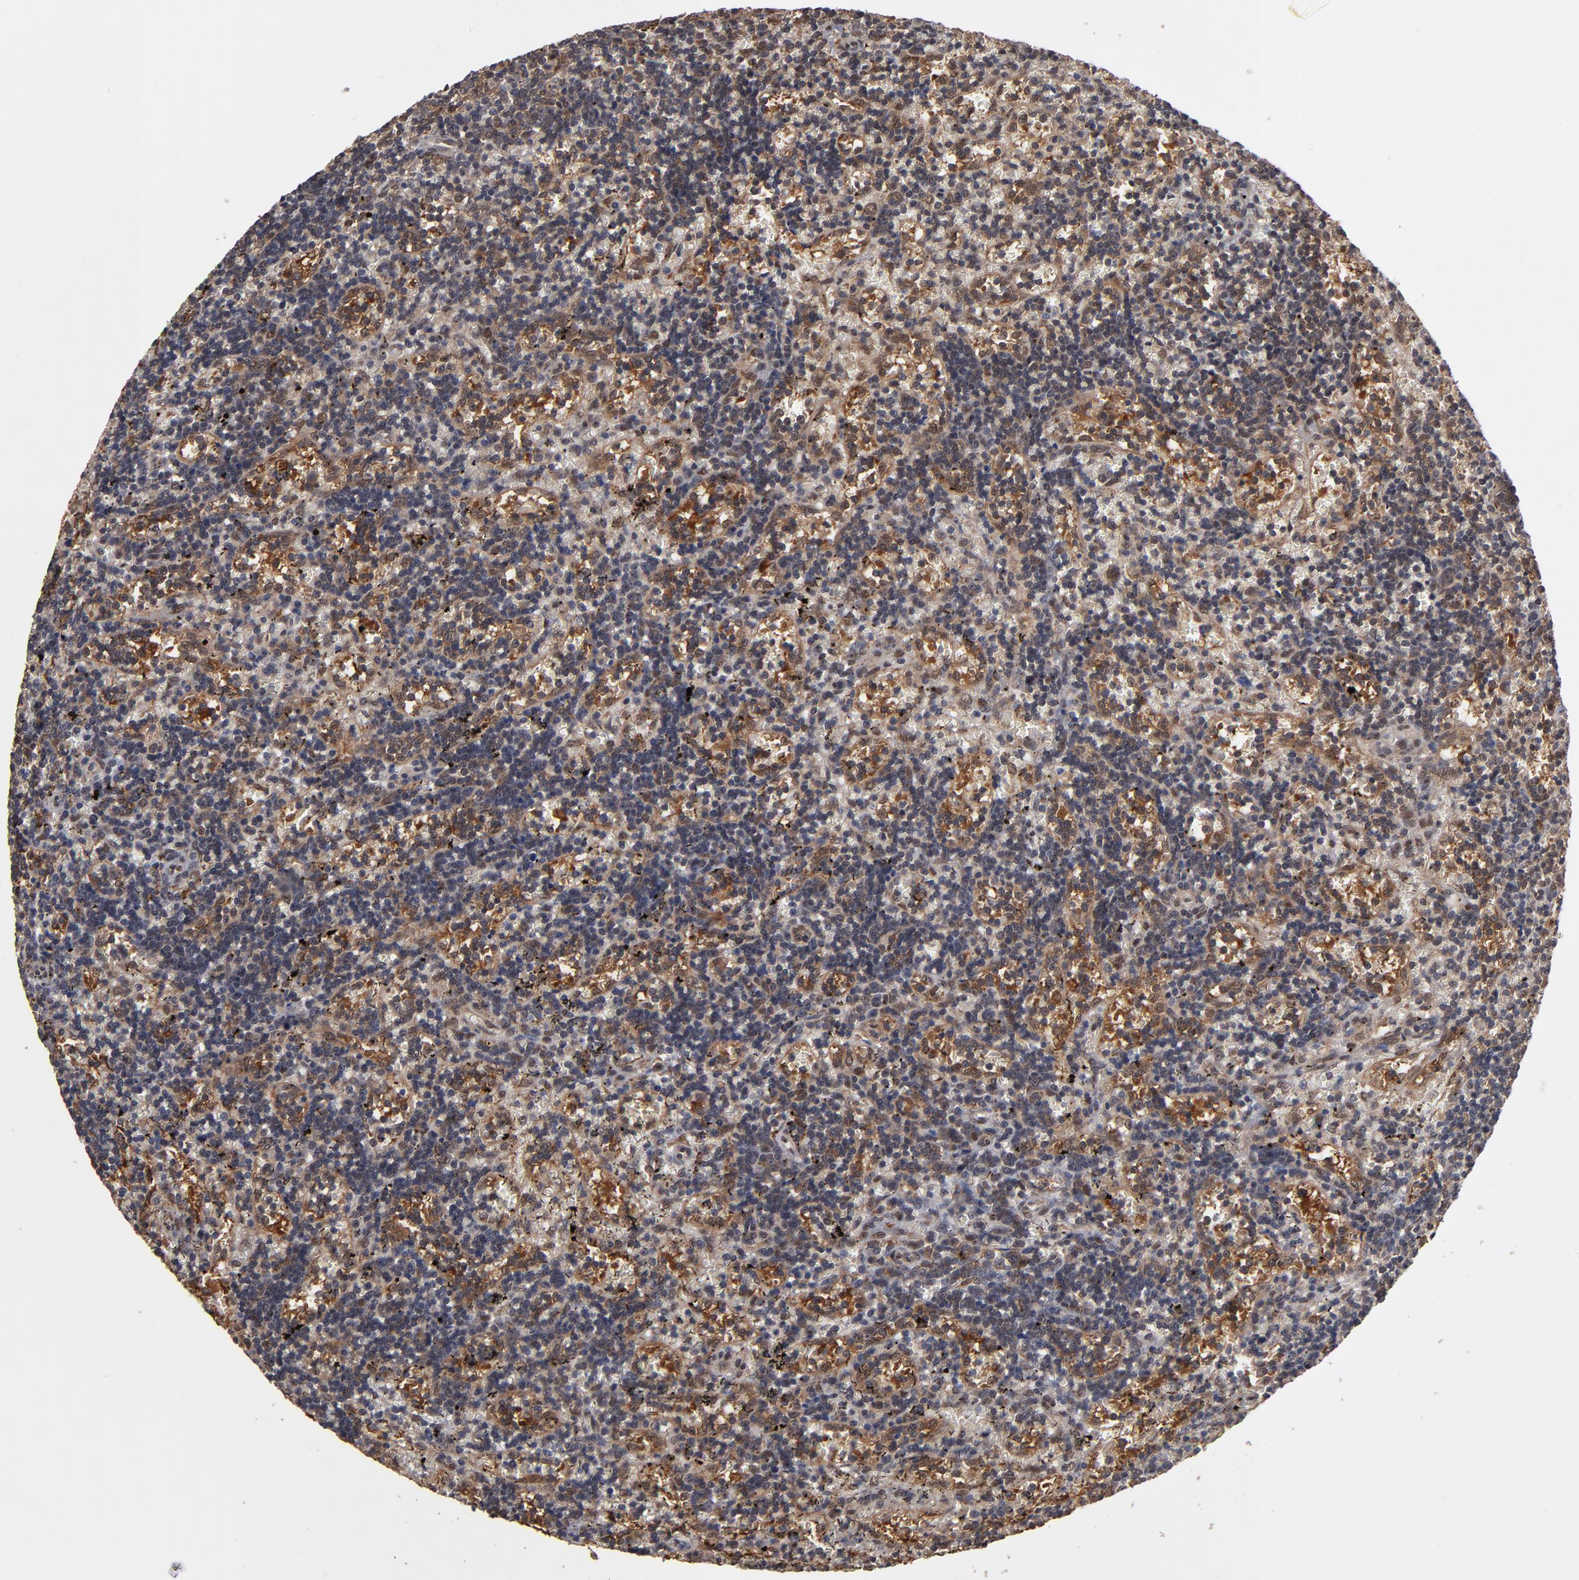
{"staining": {"intensity": "weak", "quantity": "<25%", "location": "nuclear"}, "tissue": "lymphoma", "cell_type": "Tumor cells", "image_type": "cancer", "snomed": [{"axis": "morphology", "description": "Malignant lymphoma, non-Hodgkin's type, Low grade"}, {"axis": "topography", "description": "Spleen"}], "caption": "Tumor cells show no significant expression in malignant lymphoma, non-Hodgkin's type (low-grade). (Brightfield microscopy of DAB (3,3'-diaminobenzidine) IHC at high magnification).", "gene": "HUWE1", "patient": {"sex": "male", "age": 60}}